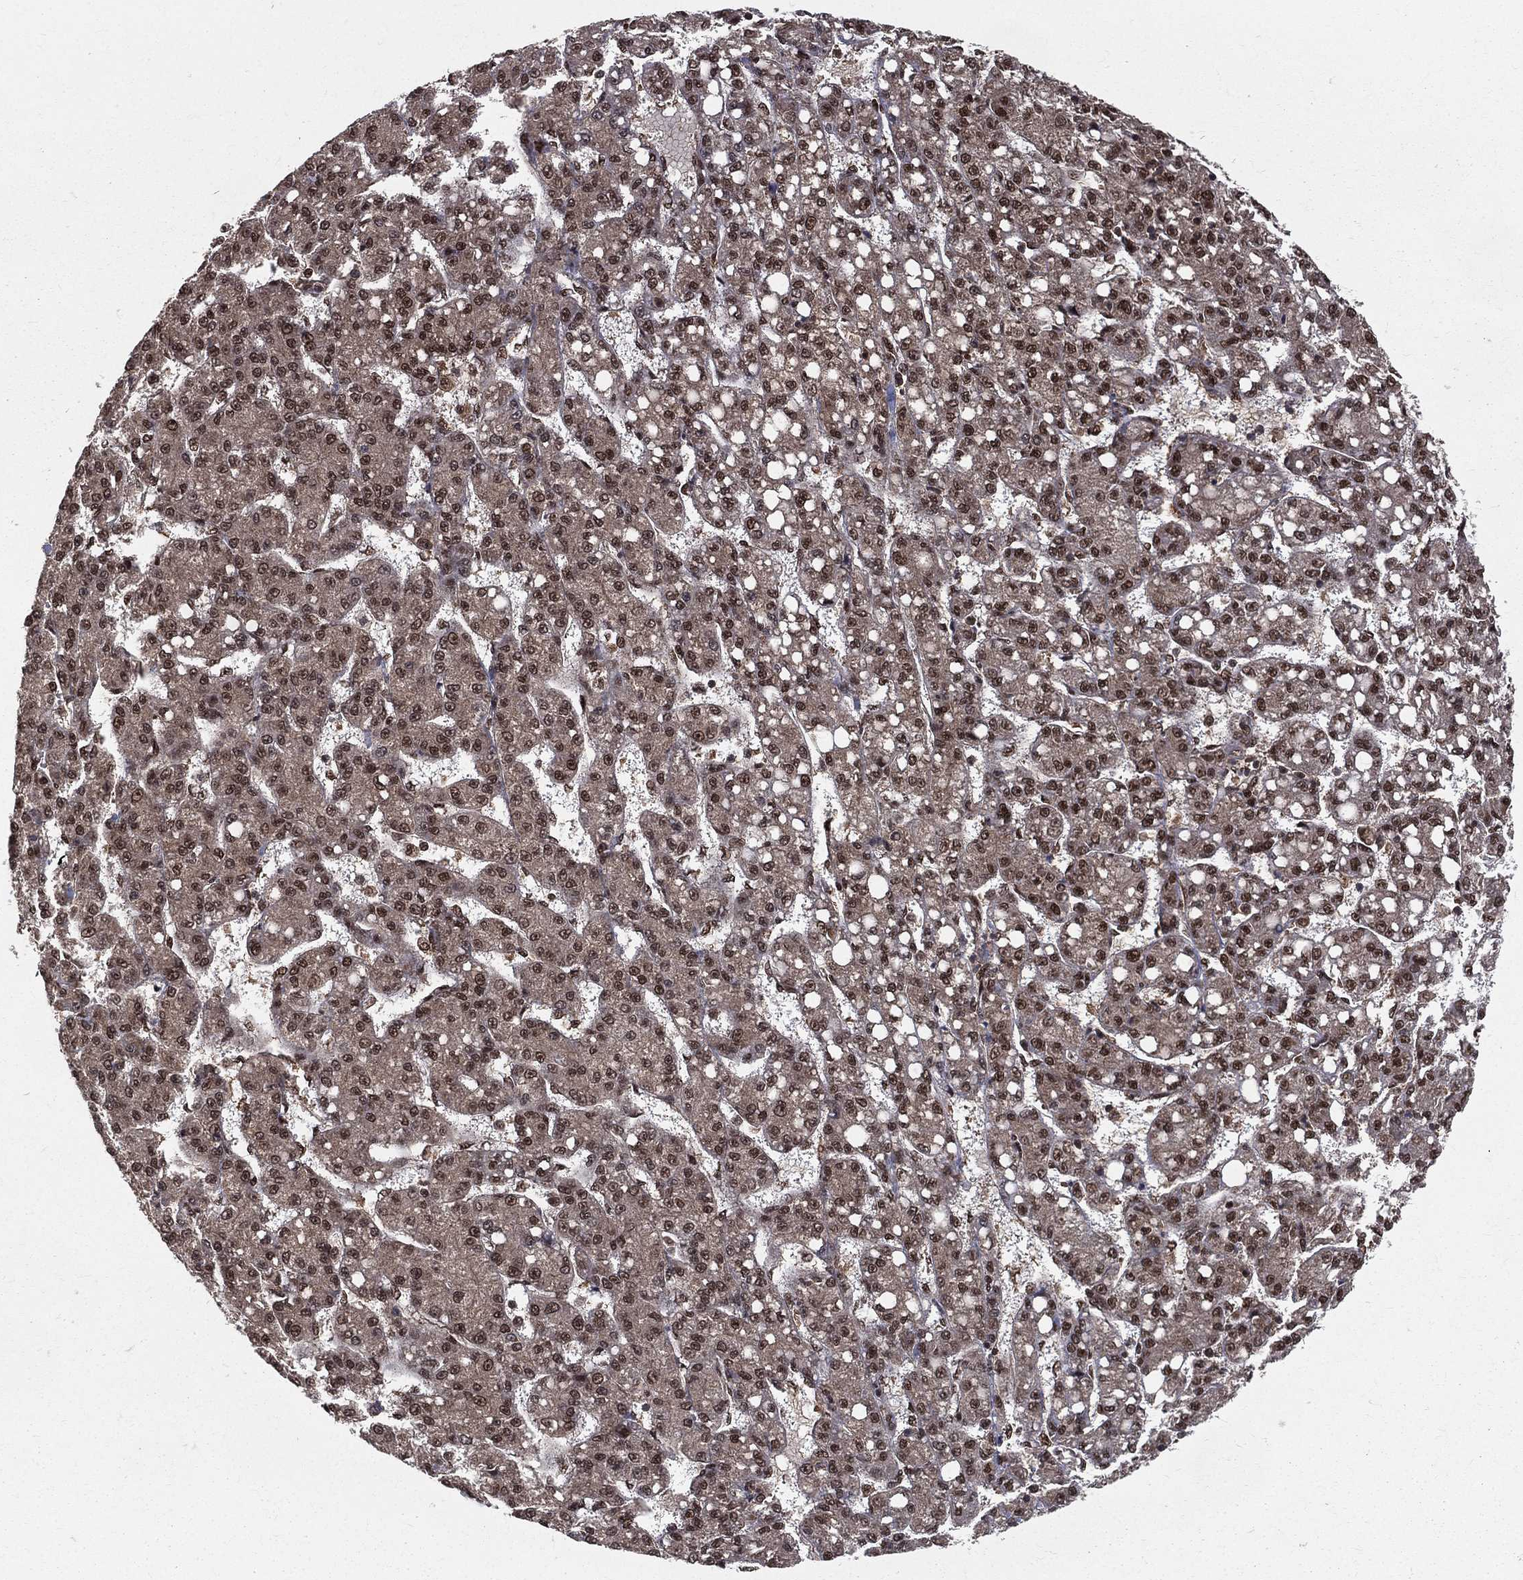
{"staining": {"intensity": "strong", "quantity": ">75%", "location": "nuclear"}, "tissue": "liver cancer", "cell_type": "Tumor cells", "image_type": "cancer", "snomed": [{"axis": "morphology", "description": "Carcinoma, Hepatocellular, NOS"}, {"axis": "topography", "description": "Liver"}], "caption": "Brown immunohistochemical staining in human liver cancer (hepatocellular carcinoma) reveals strong nuclear expression in approximately >75% of tumor cells. Using DAB (3,3'-diaminobenzidine) (brown) and hematoxylin (blue) stains, captured at high magnification using brightfield microscopy.", "gene": "COPS4", "patient": {"sex": "female", "age": 65}}